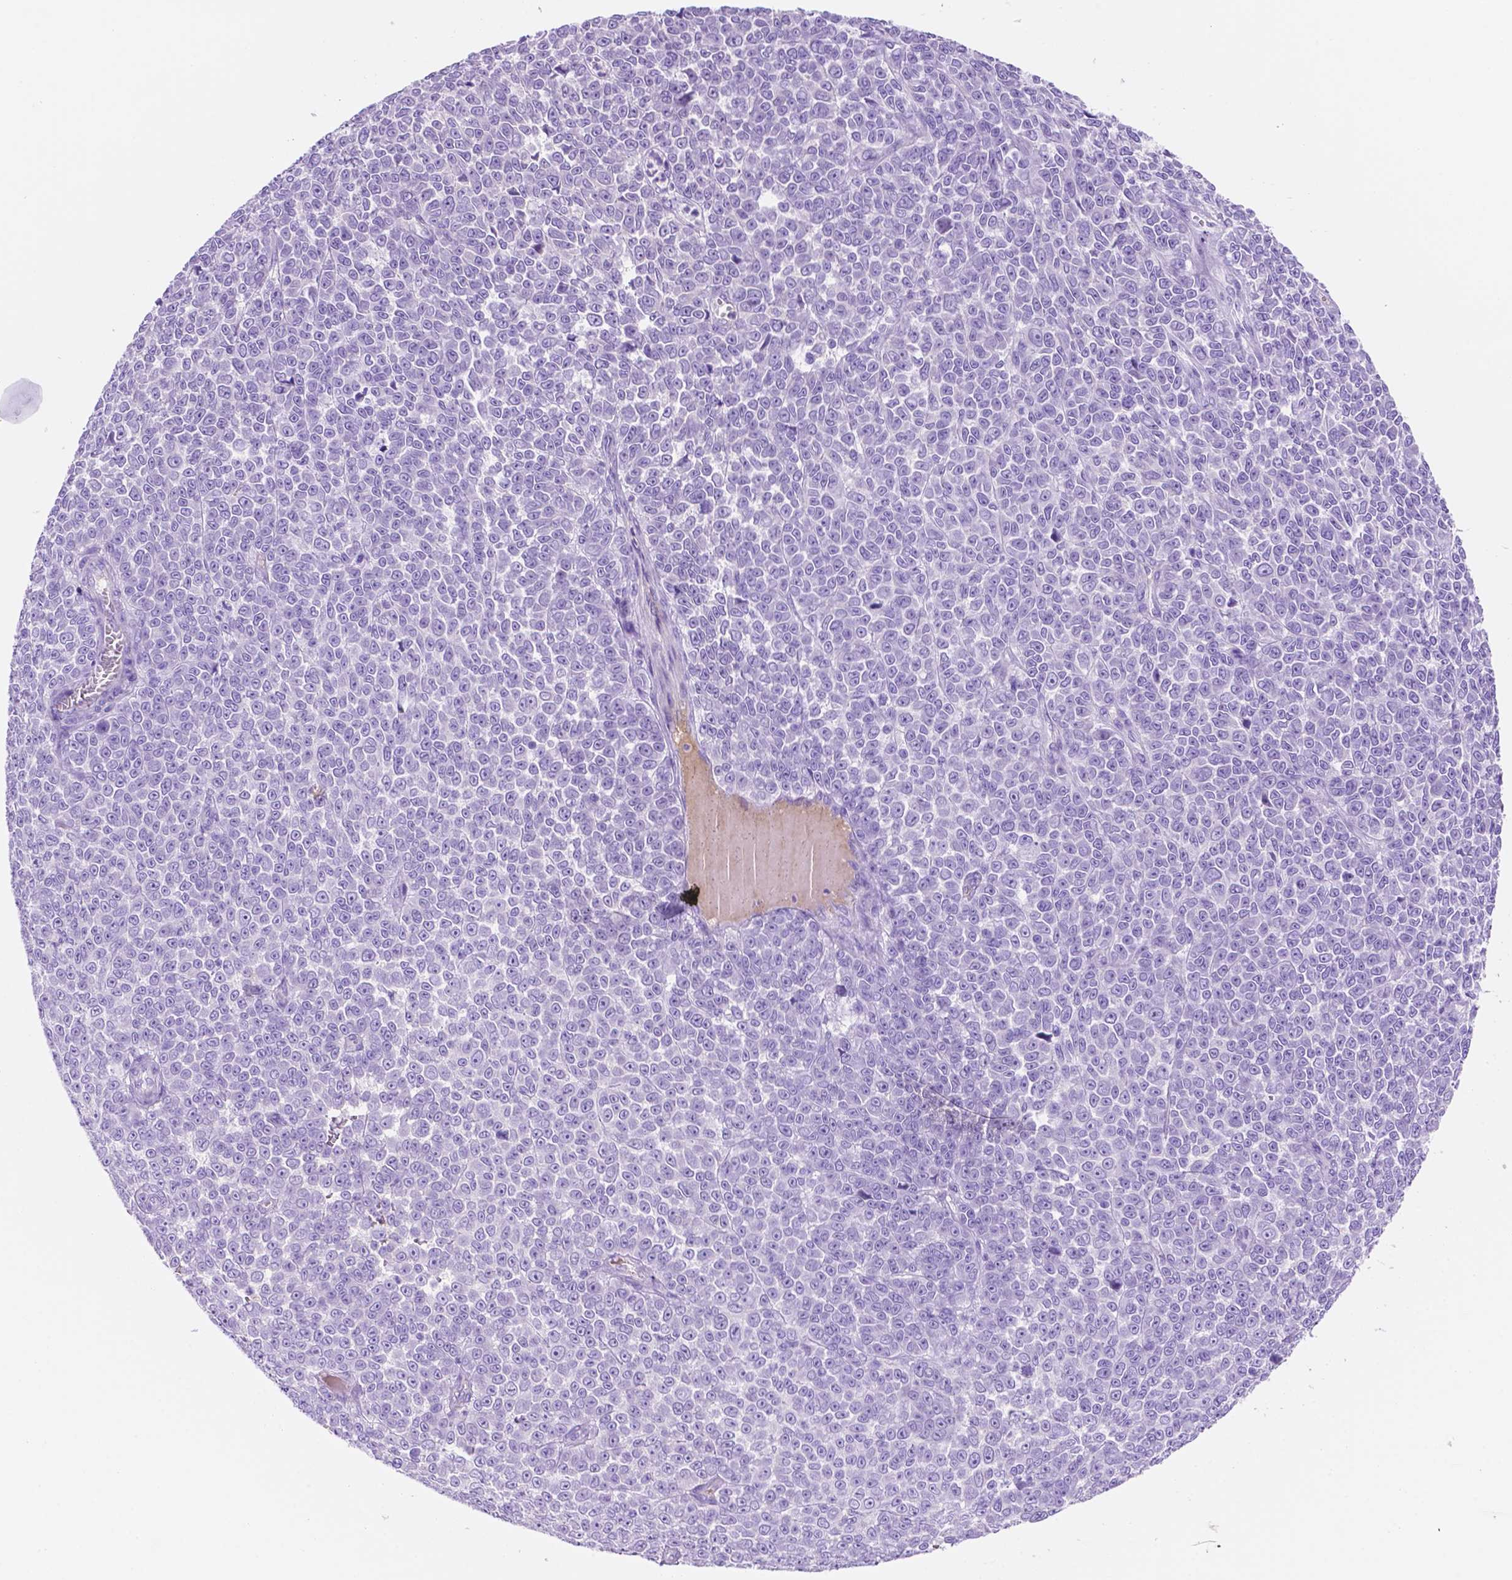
{"staining": {"intensity": "negative", "quantity": "none", "location": "none"}, "tissue": "melanoma", "cell_type": "Tumor cells", "image_type": "cancer", "snomed": [{"axis": "morphology", "description": "Malignant melanoma, NOS"}, {"axis": "topography", "description": "Skin"}], "caption": "Immunohistochemistry of human malignant melanoma exhibits no expression in tumor cells.", "gene": "FOXB2", "patient": {"sex": "female", "age": 95}}